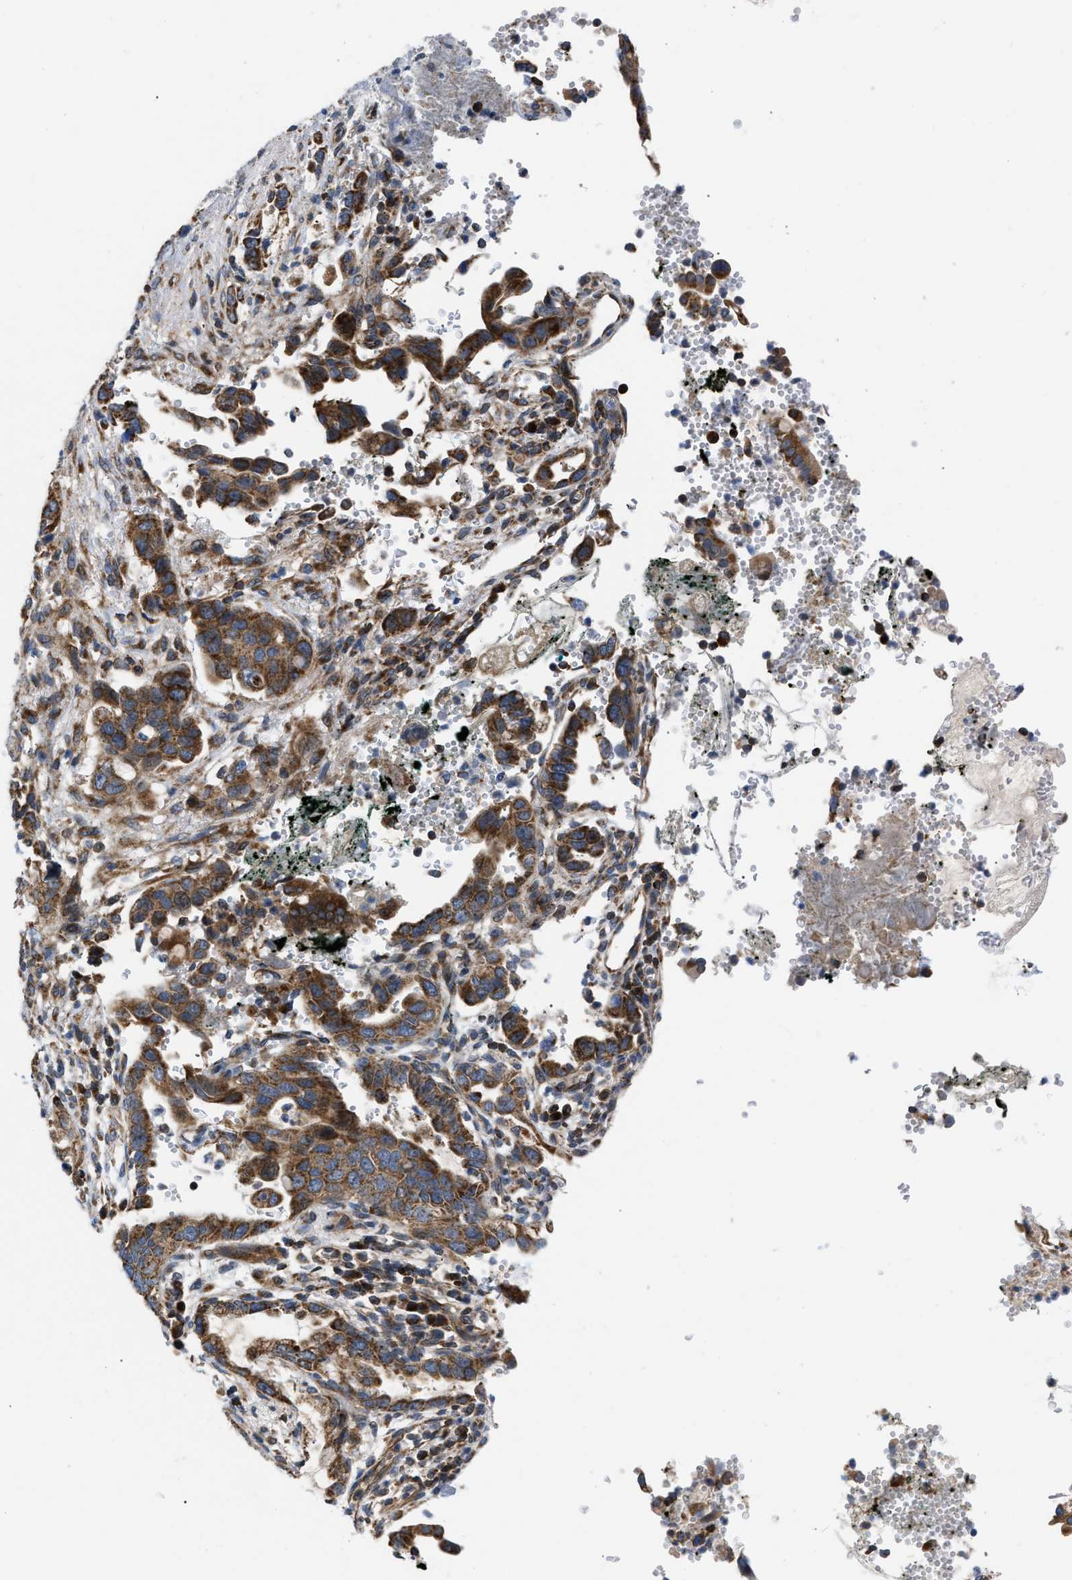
{"staining": {"intensity": "strong", "quantity": ">75%", "location": "cytoplasmic/membranous"}, "tissue": "pancreatic cancer", "cell_type": "Tumor cells", "image_type": "cancer", "snomed": [{"axis": "morphology", "description": "Adenocarcinoma, NOS"}, {"axis": "topography", "description": "Pancreas"}], "caption": "Protein analysis of pancreatic cancer (adenocarcinoma) tissue displays strong cytoplasmic/membranous positivity in approximately >75% of tumor cells.", "gene": "OPTN", "patient": {"sex": "female", "age": 70}}